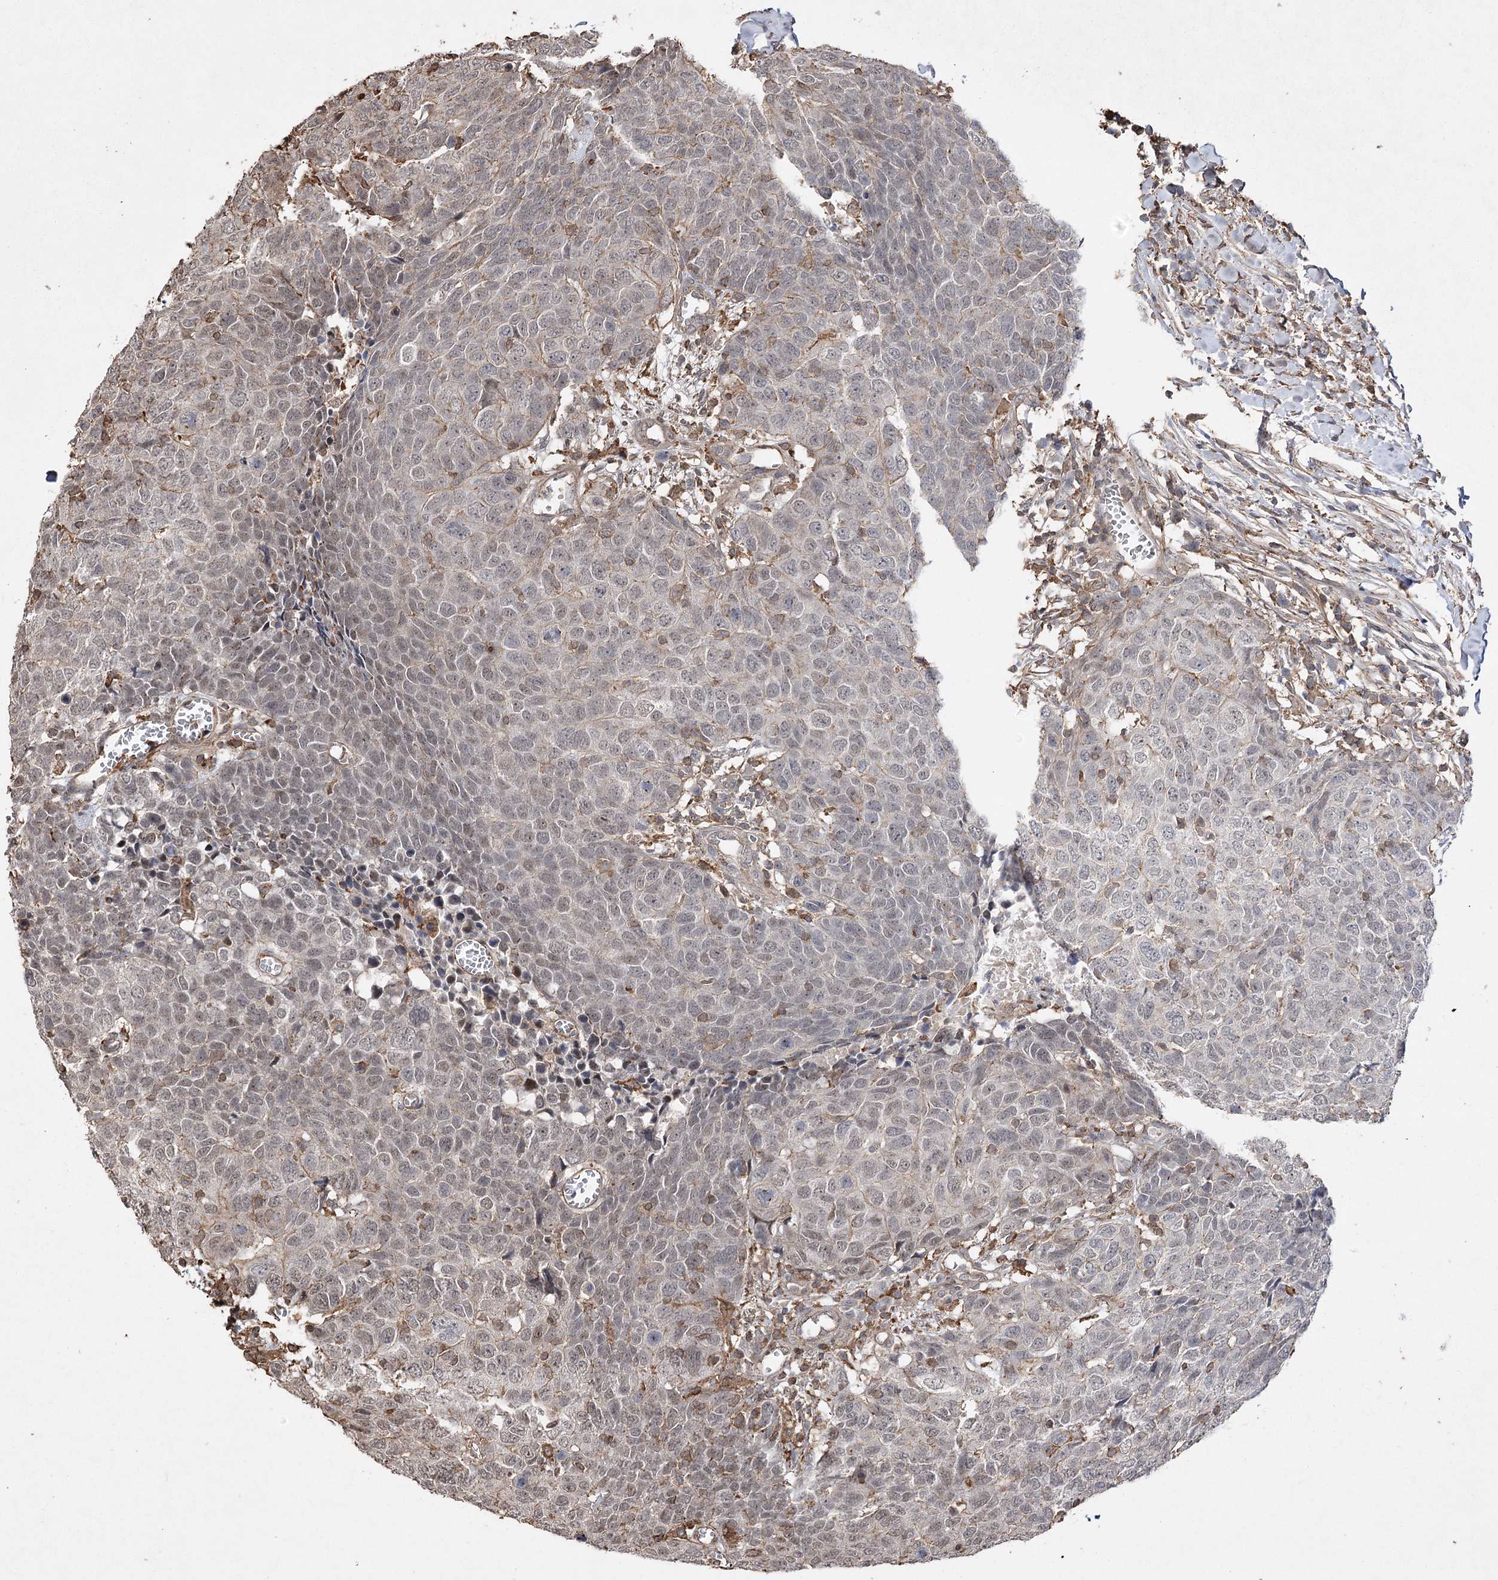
{"staining": {"intensity": "weak", "quantity": "<25%", "location": "nuclear"}, "tissue": "head and neck cancer", "cell_type": "Tumor cells", "image_type": "cancer", "snomed": [{"axis": "morphology", "description": "Squamous cell carcinoma, NOS"}, {"axis": "topography", "description": "Head-Neck"}], "caption": "The micrograph displays no significant positivity in tumor cells of head and neck squamous cell carcinoma.", "gene": "OBSL1", "patient": {"sex": "male", "age": 66}}